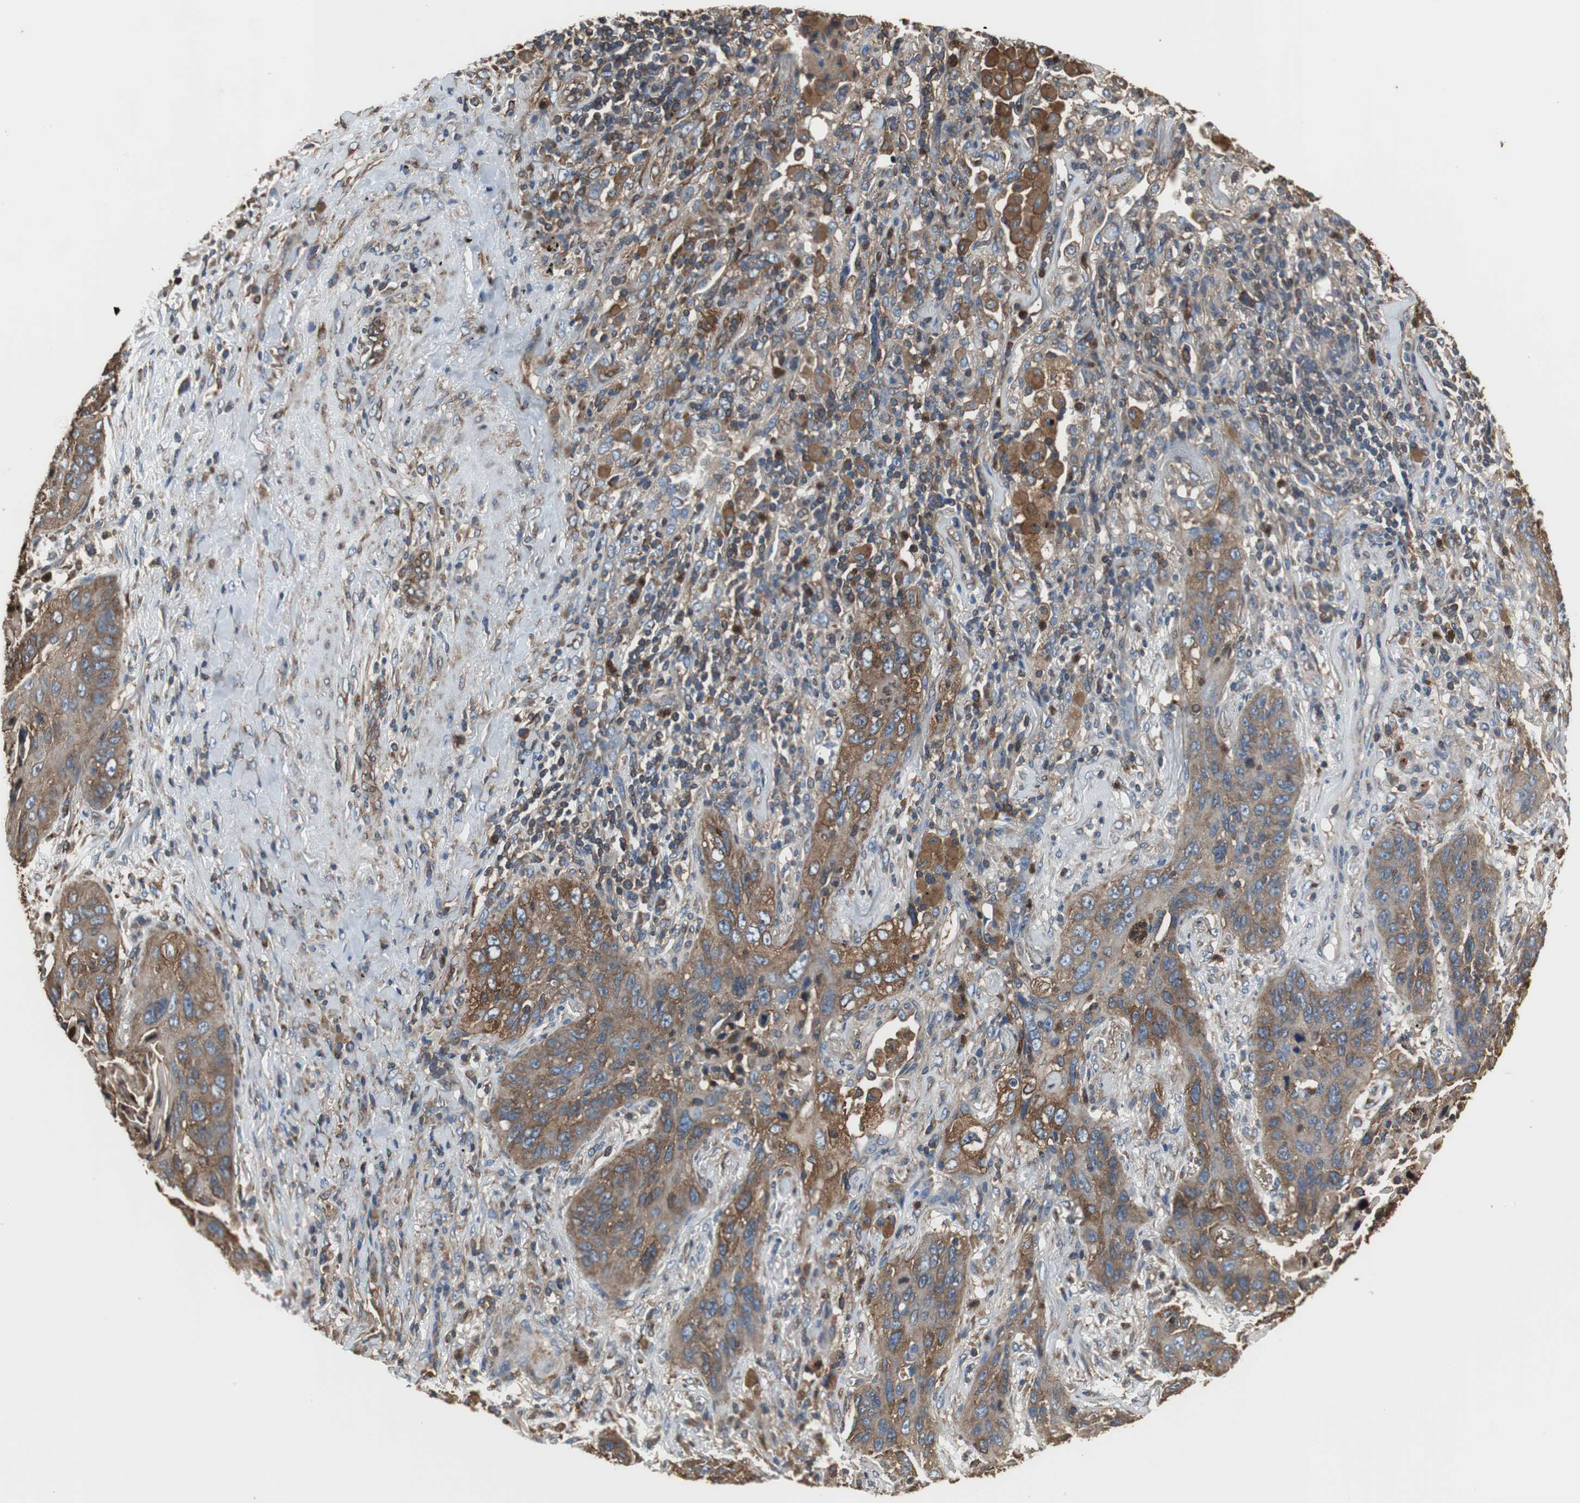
{"staining": {"intensity": "moderate", "quantity": ">75%", "location": "cytoplasmic/membranous"}, "tissue": "lung cancer", "cell_type": "Tumor cells", "image_type": "cancer", "snomed": [{"axis": "morphology", "description": "Squamous cell carcinoma, NOS"}, {"axis": "topography", "description": "Lung"}], "caption": "Squamous cell carcinoma (lung) stained with a brown dye shows moderate cytoplasmic/membranous positive staining in approximately >75% of tumor cells.", "gene": "ACTN1", "patient": {"sex": "female", "age": 67}}